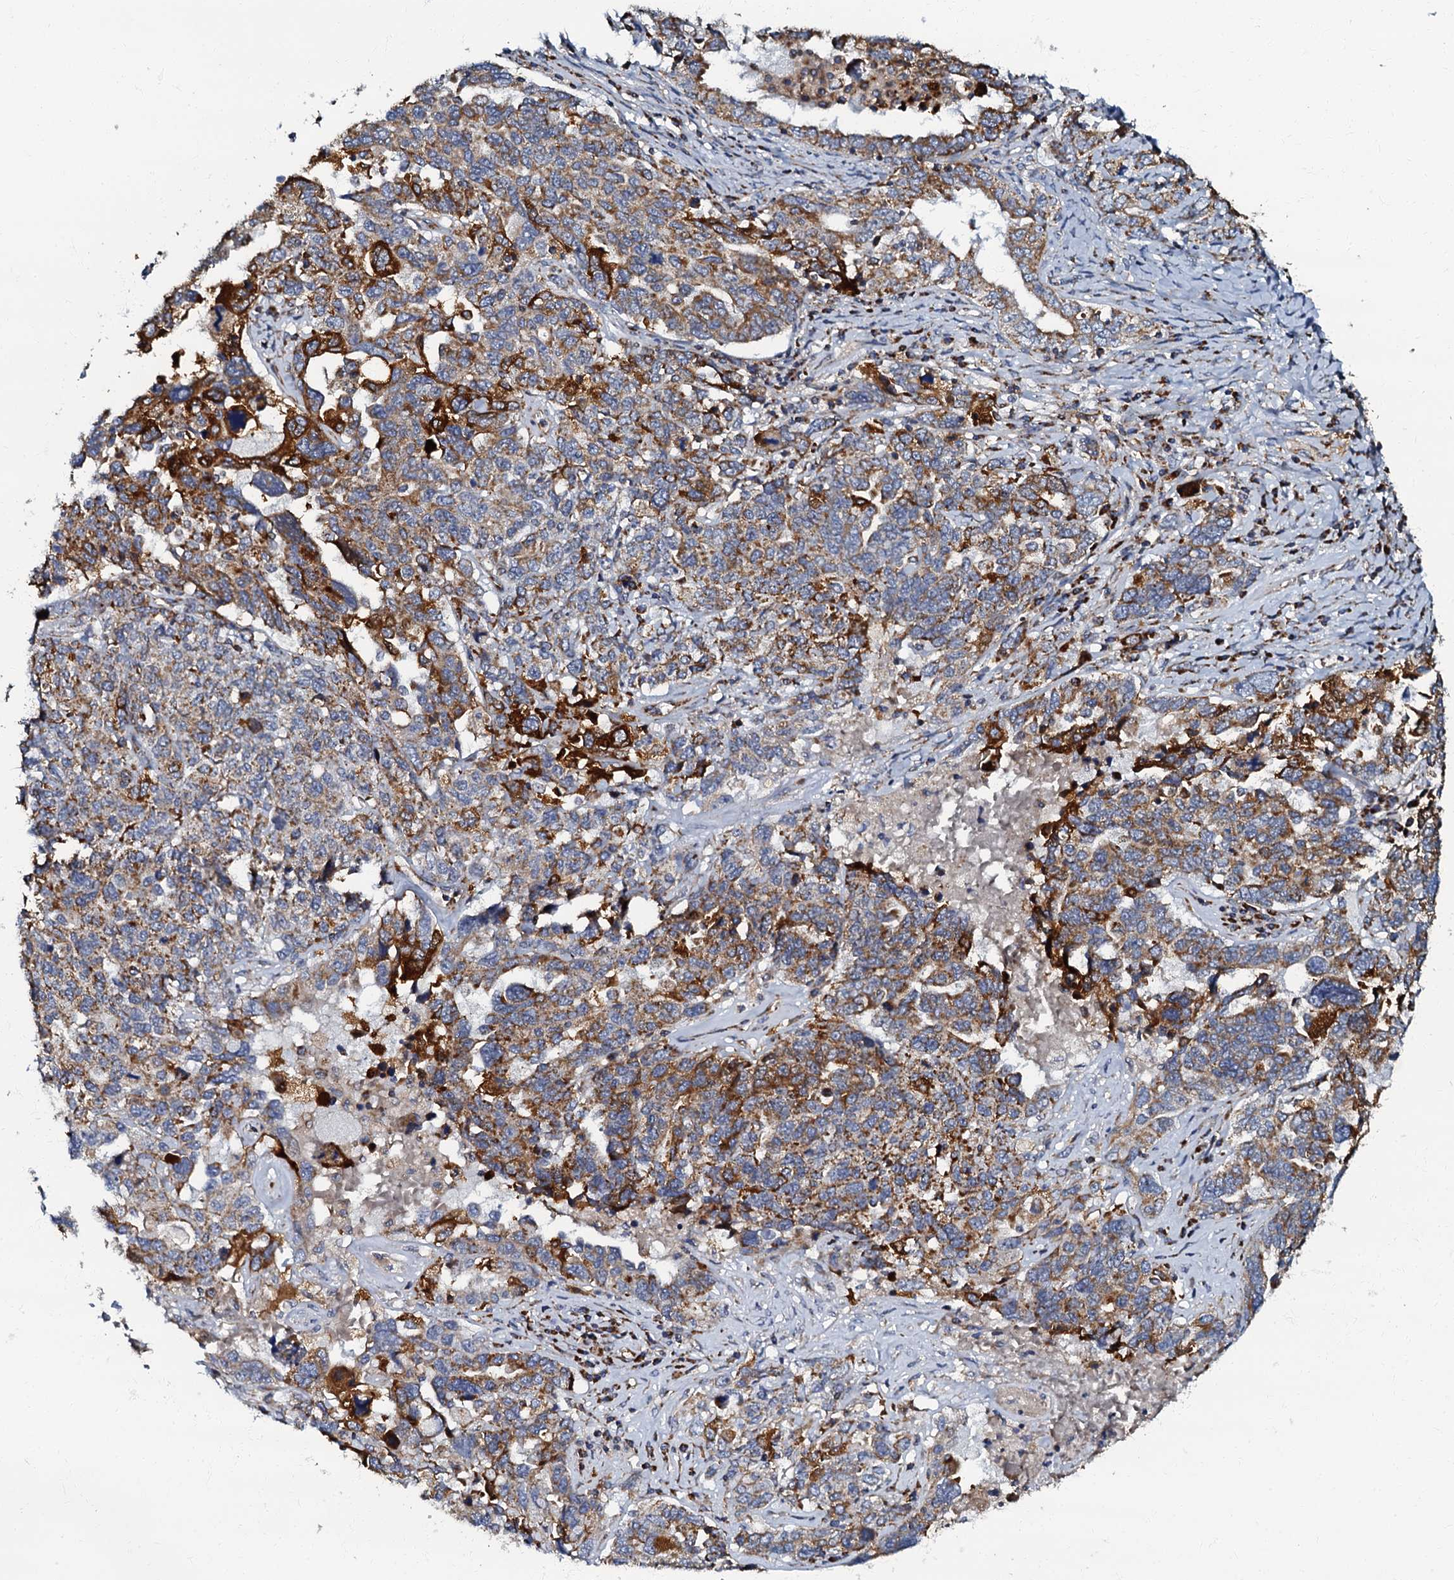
{"staining": {"intensity": "strong", "quantity": "25%-75%", "location": "cytoplasmic/membranous"}, "tissue": "ovarian cancer", "cell_type": "Tumor cells", "image_type": "cancer", "snomed": [{"axis": "morphology", "description": "Carcinoma, endometroid"}, {"axis": "topography", "description": "Ovary"}], "caption": "Approximately 25%-75% of tumor cells in human ovarian cancer exhibit strong cytoplasmic/membranous protein positivity as visualized by brown immunohistochemical staining.", "gene": "NDUFA12", "patient": {"sex": "female", "age": 62}}